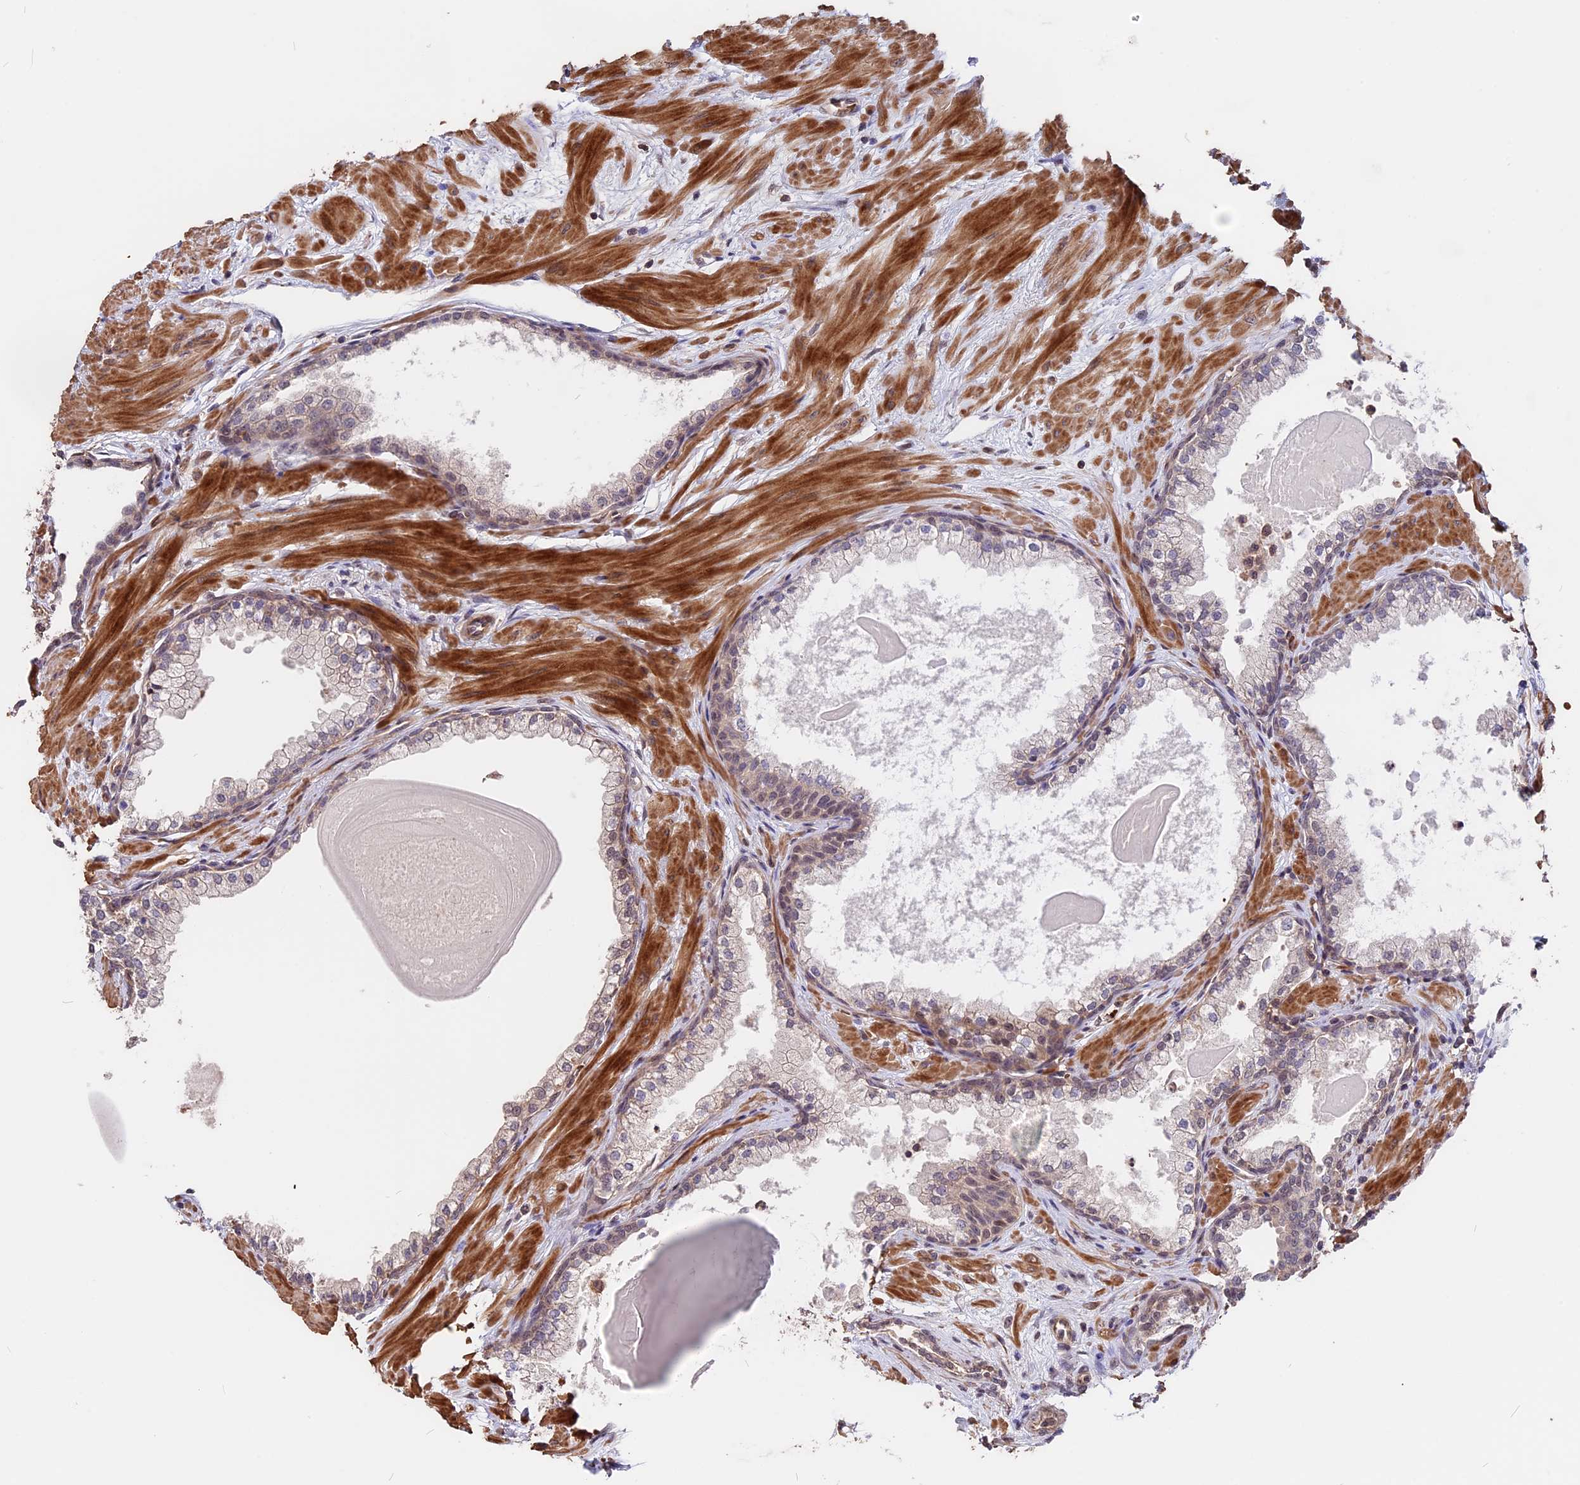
{"staining": {"intensity": "negative", "quantity": "none", "location": "none"}, "tissue": "prostate", "cell_type": "Glandular cells", "image_type": "normal", "snomed": [{"axis": "morphology", "description": "Normal tissue, NOS"}, {"axis": "topography", "description": "Prostate"}], "caption": "Immunohistochemistry (IHC) micrograph of normal prostate stained for a protein (brown), which displays no positivity in glandular cells.", "gene": "ZC3H10", "patient": {"sex": "male", "age": 57}}